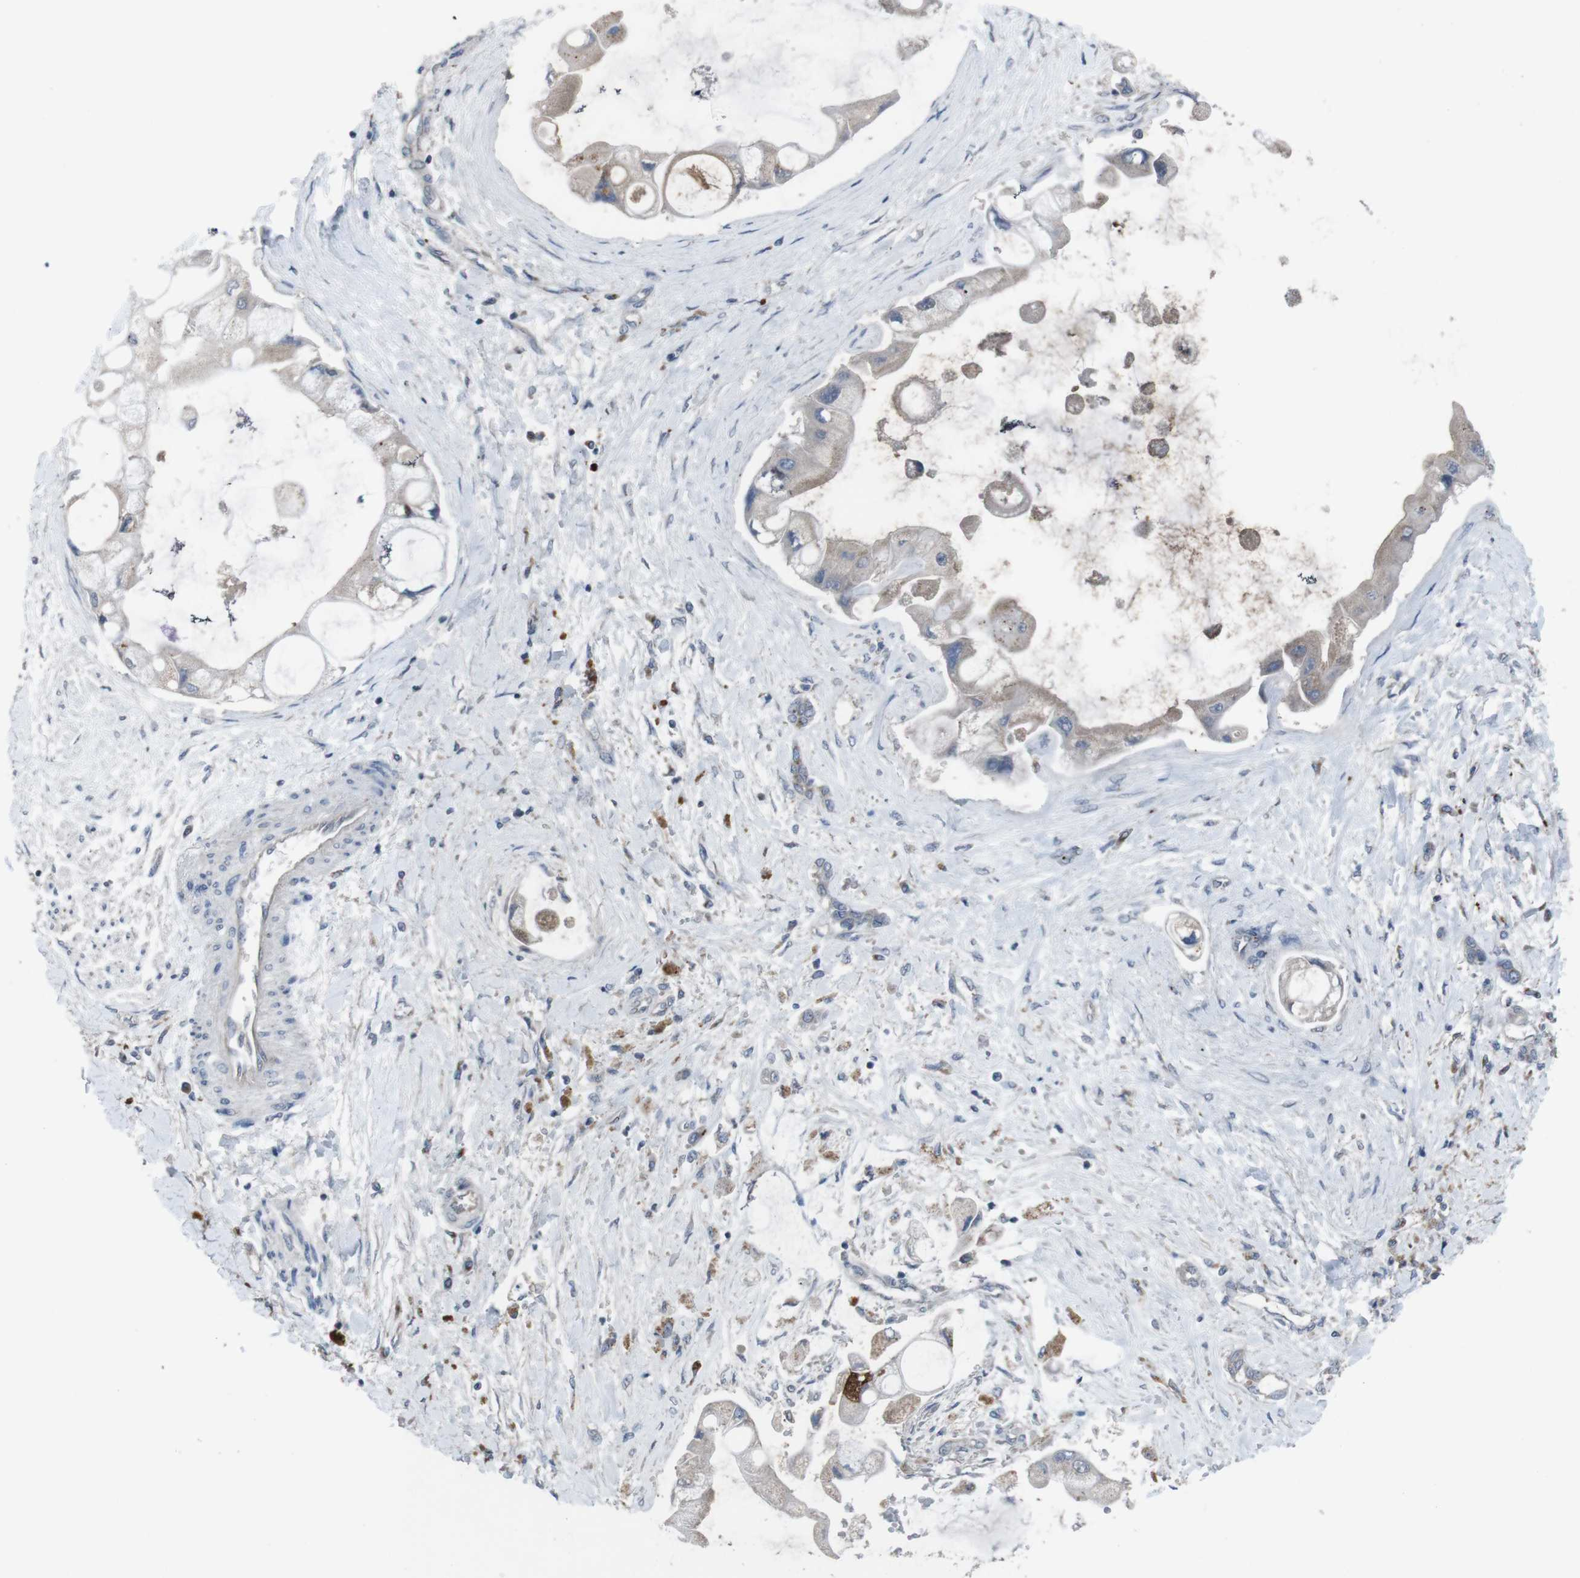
{"staining": {"intensity": "weak", "quantity": ">75%", "location": "cytoplasmic/membranous"}, "tissue": "liver cancer", "cell_type": "Tumor cells", "image_type": "cancer", "snomed": [{"axis": "morphology", "description": "Cholangiocarcinoma"}, {"axis": "topography", "description": "Liver"}], "caption": "A high-resolution photomicrograph shows immunohistochemistry staining of liver cancer, which exhibits weak cytoplasmic/membranous expression in about >75% of tumor cells.", "gene": "EFNA5", "patient": {"sex": "male", "age": 50}}